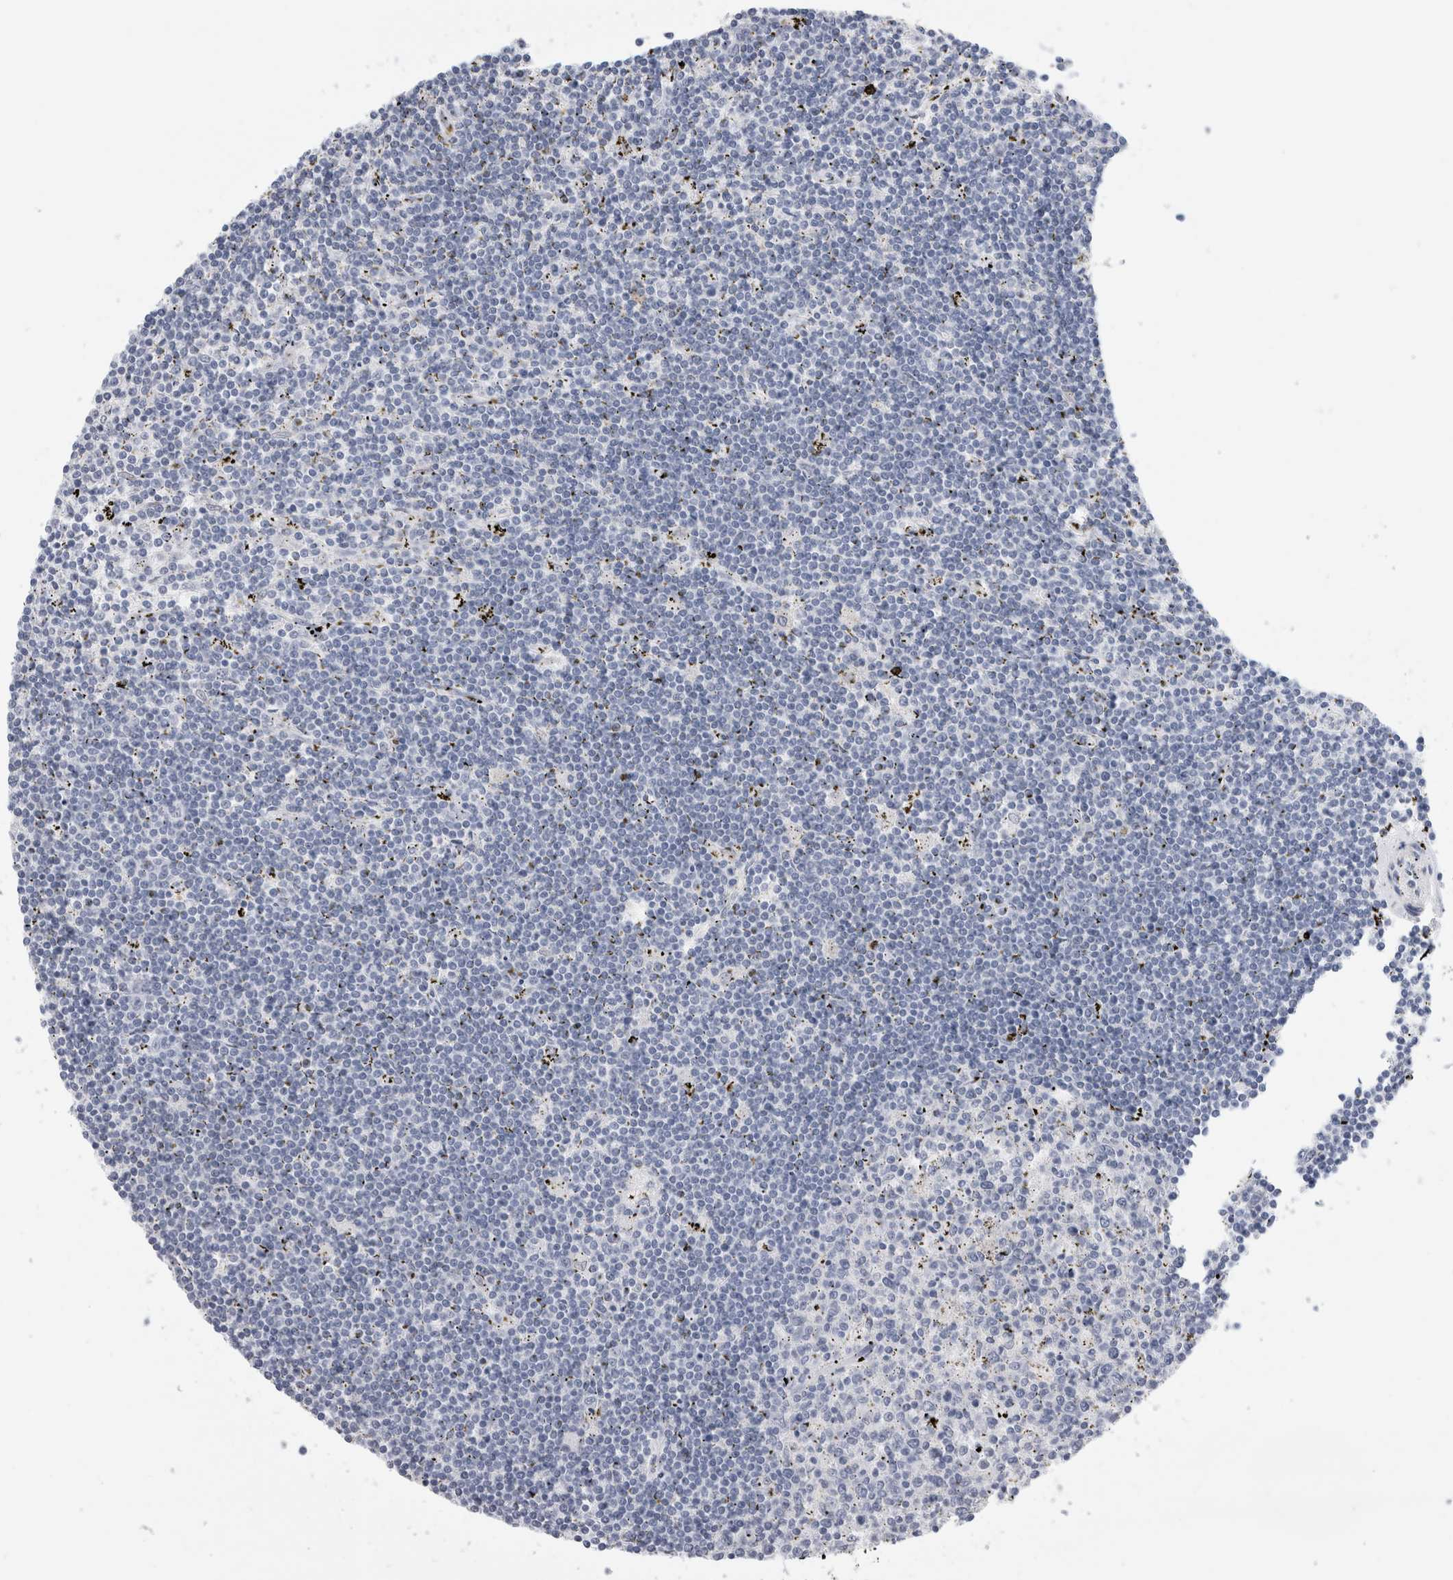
{"staining": {"intensity": "negative", "quantity": "none", "location": "none"}, "tissue": "lymphoma", "cell_type": "Tumor cells", "image_type": "cancer", "snomed": [{"axis": "morphology", "description": "Malignant lymphoma, non-Hodgkin's type, Low grade"}, {"axis": "topography", "description": "Spleen"}], "caption": "The immunohistochemistry (IHC) photomicrograph has no significant expression in tumor cells of malignant lymphoma, non-Hodgkin's type (low-grade) tissue. Brightfield microscopy of immunohistochemistry (IHC) stained with DAB (3,3'-diaminobenzidine) (brown) and hematoxylin (blue), captured at high magnification.", "gene": "SLC20A2", "patient": {"sex": "male", "age": 76}}